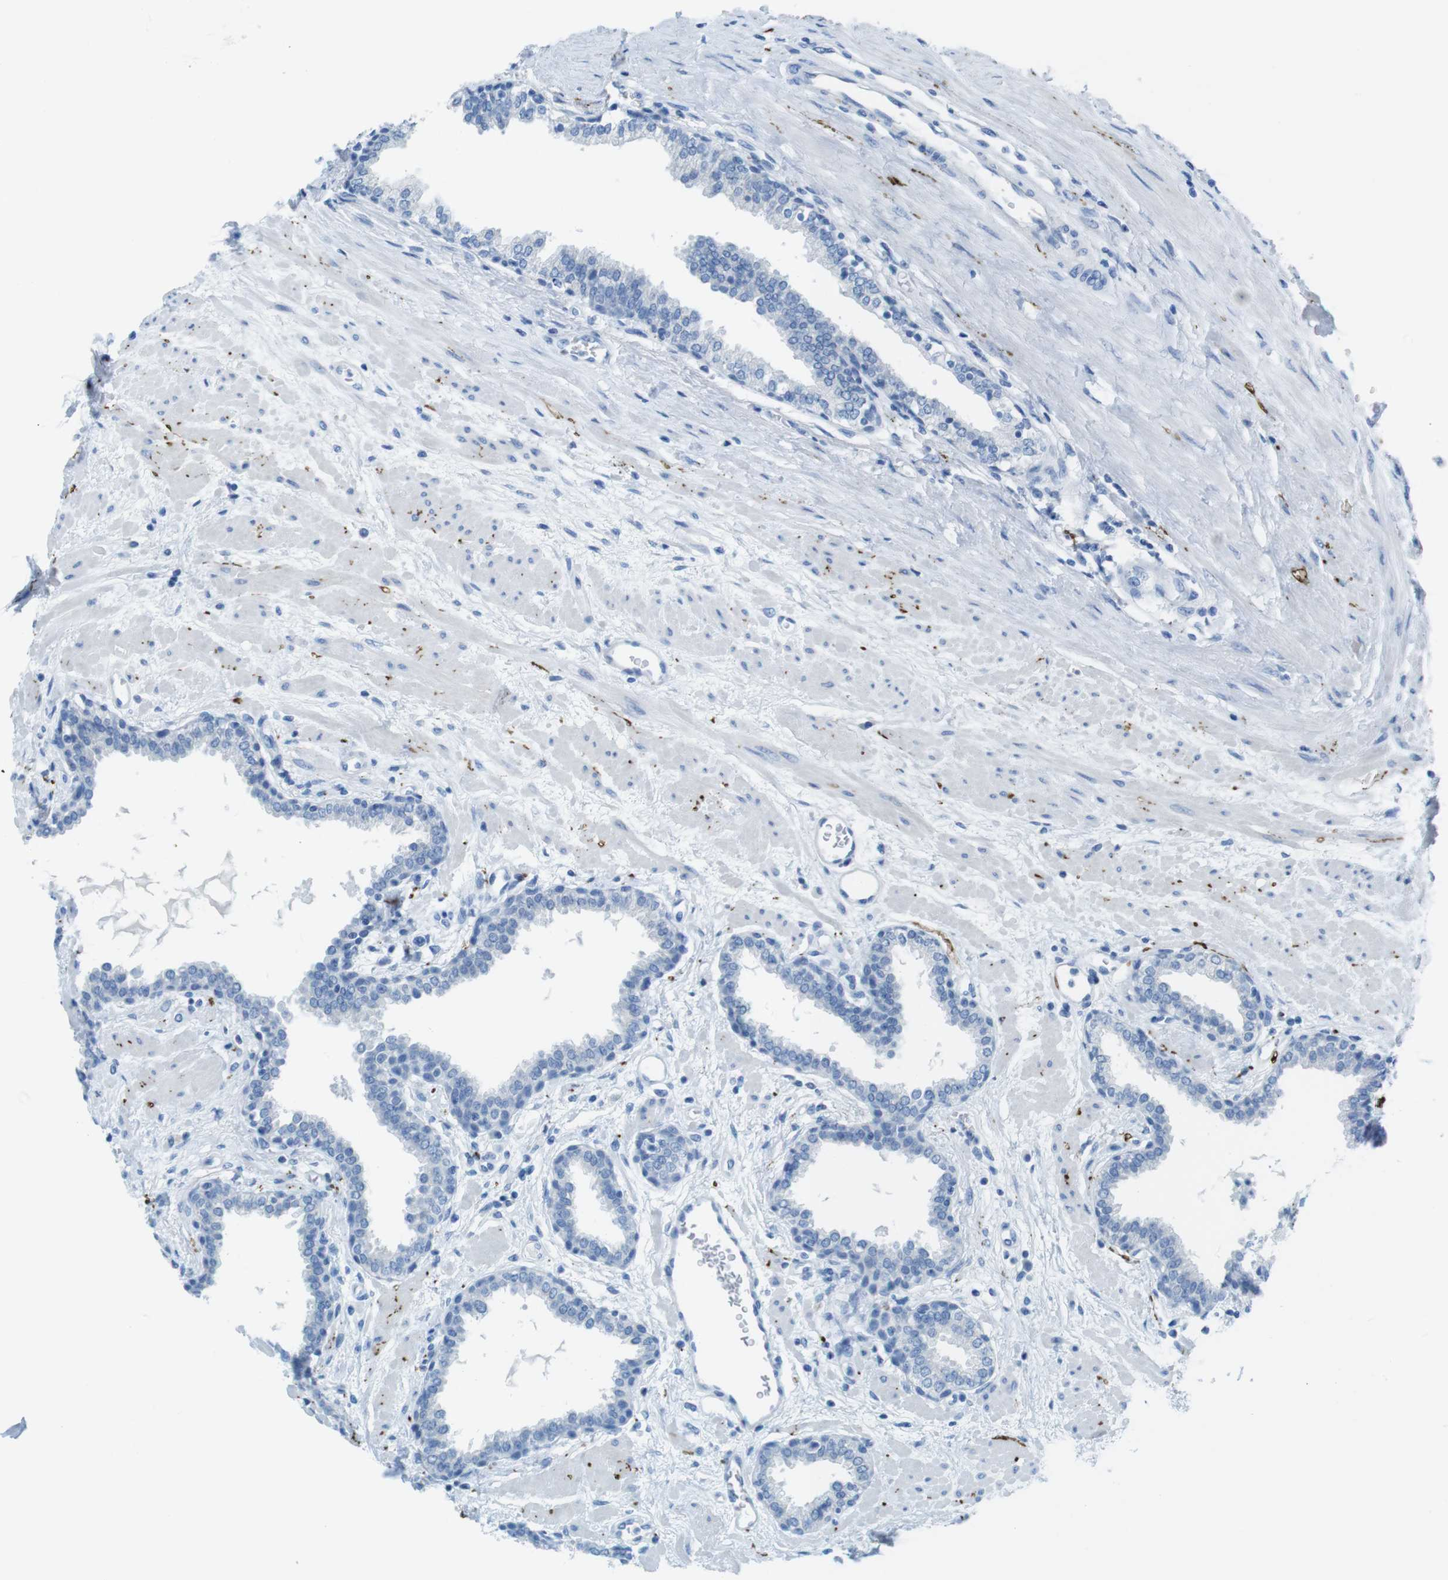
{"staining": {"intensity": "negative", "quantity": "none", "location": "none"}, "tissue": "prostate", "cell_type": "Glandular cells", "image_type": "normal", "snomed": [{"axis": "morphology", "description": "Normal tissue, NOS"}, {"axis": "topography", "description": "Prostate"}], "caption": "High power microscopy photomicrograph of an immunohistochemistry image of unremarkable prostate, revealing no significant staining in glandular cells. (DAB immunohistochemistry visualized using brightfield microscopy, high magnification).", "gene": "GAP43", "patient": {"sex": "male", "age": 51}}